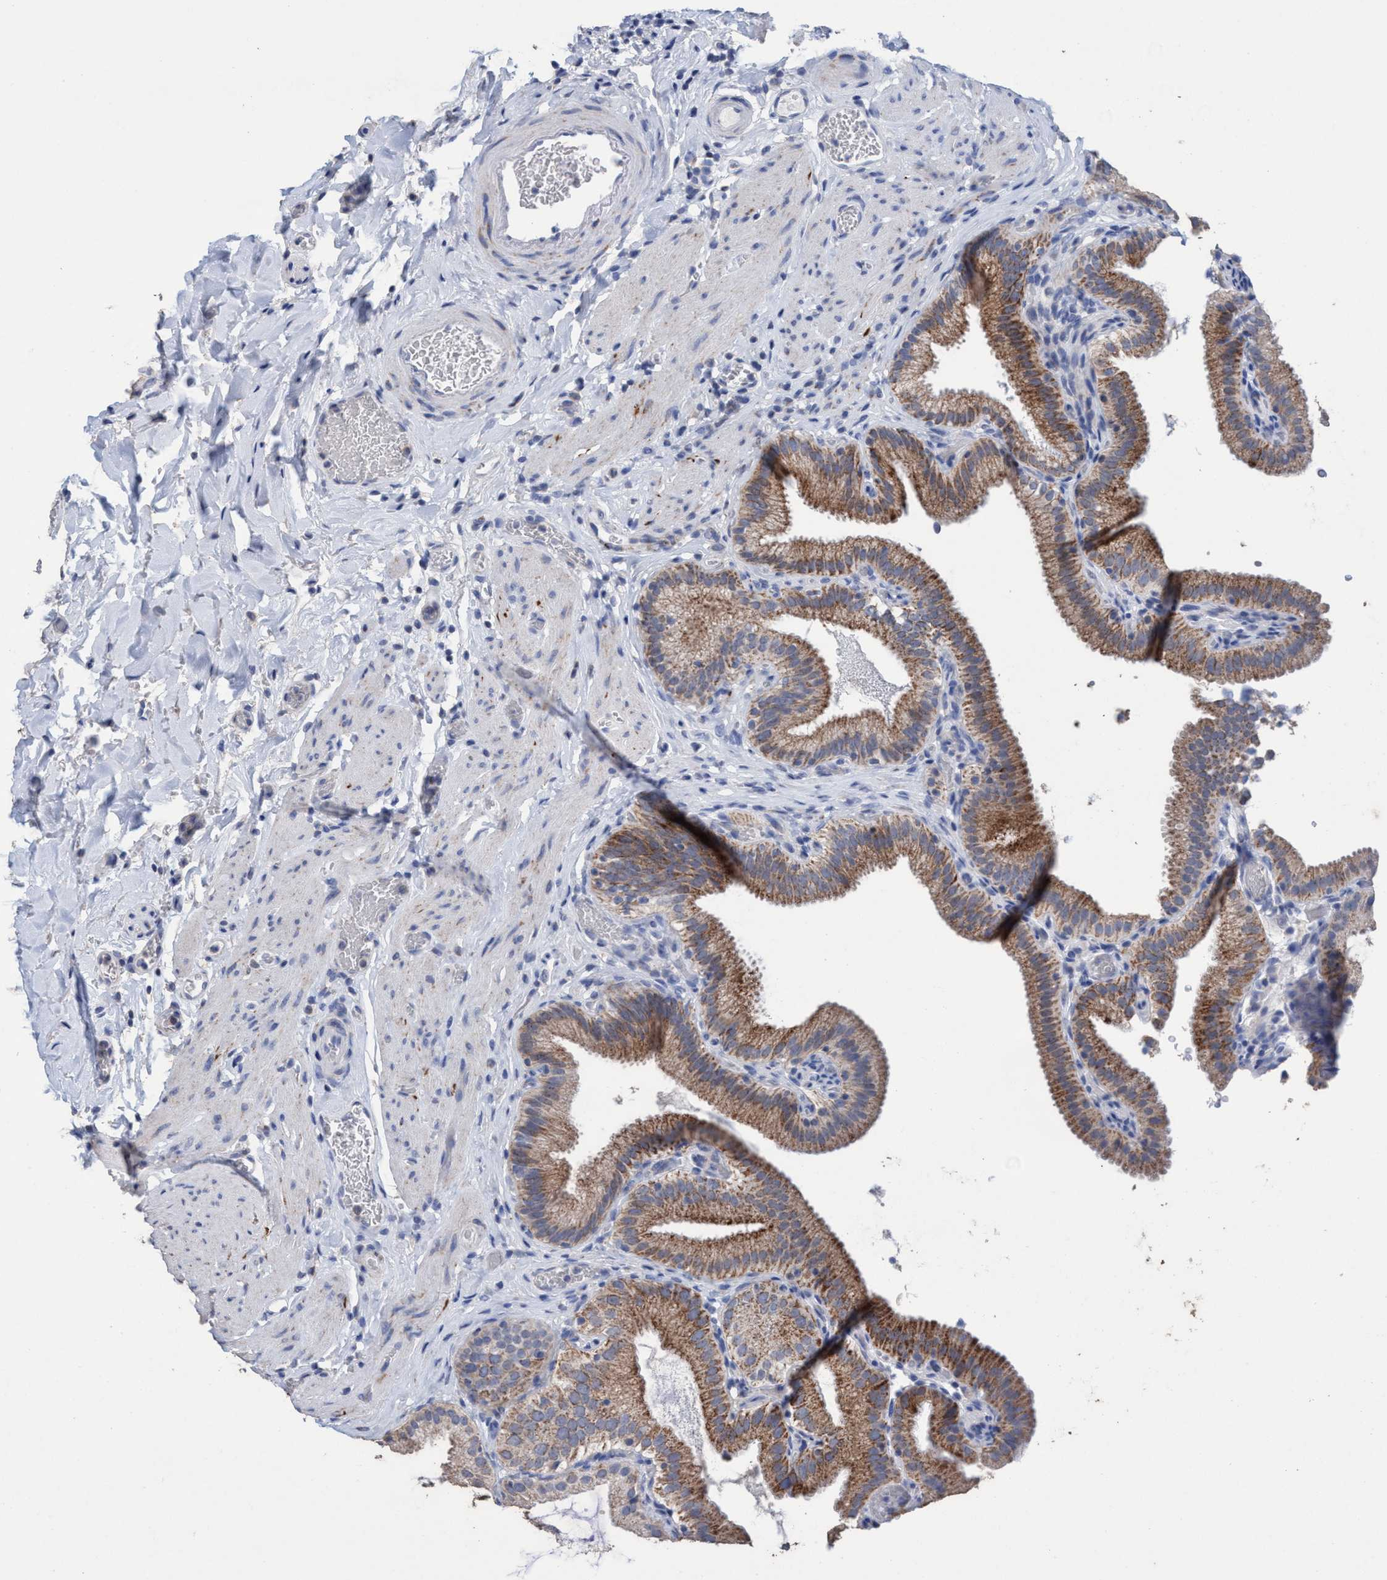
{"staining": {"intensity": "moderate", "quantity": ">75%", "location": "cytoplasmic/membranous"}, "tissue": "gallbladder", "cell_type": "Glandular cells", "image_type": "normal", "snomed": [{"axis": "morphology", "description": "Normal tissue, NOS"}, {"axis": "topography", "description": "Gallbladder"}], "caption": "Protein analysis of normal gallbladder displays moderate cytoplasmic/membranous positivity in approximately >75% of glandular cells.", "gene": "RSAD1", "patient": {"sex": "male", "age": 54}}